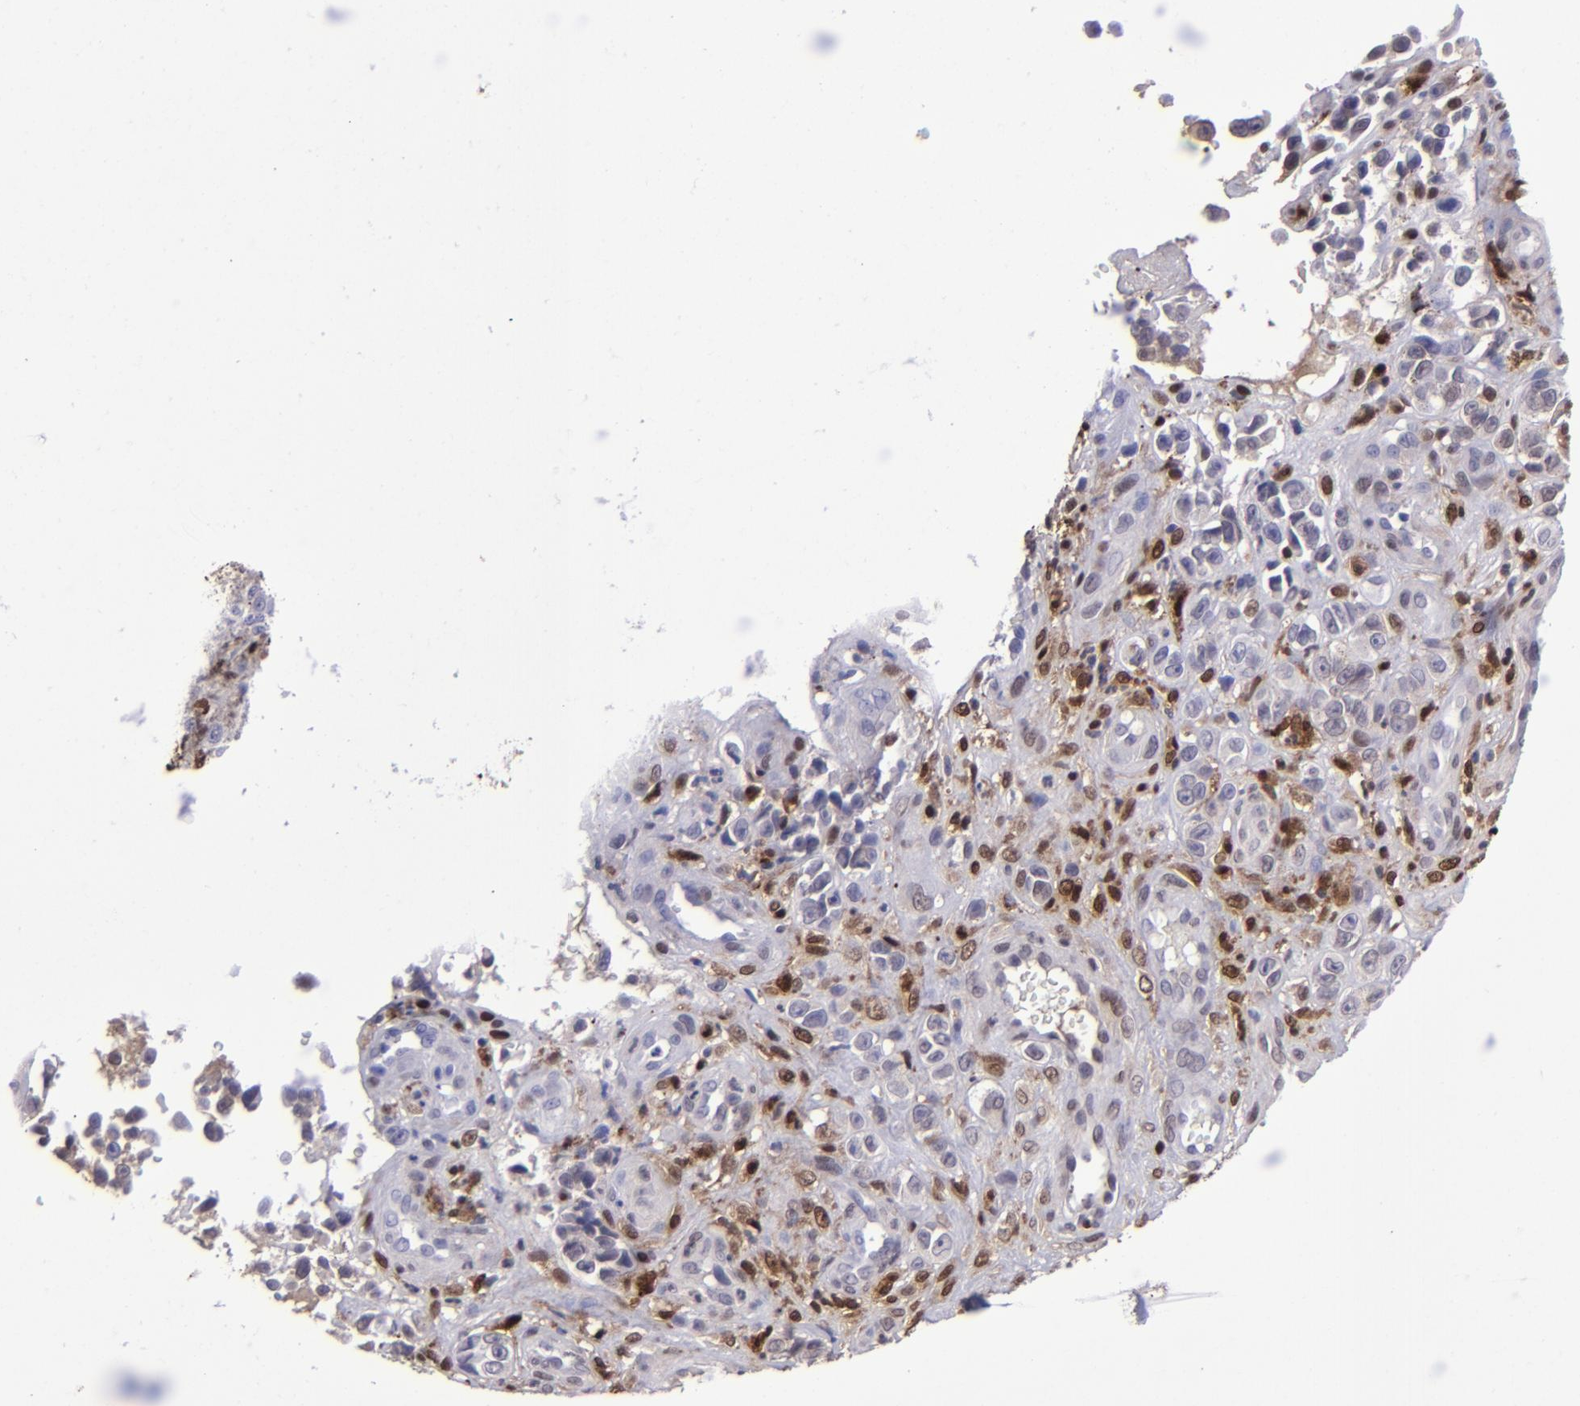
{"staining": {"intensity": "negative", "quantity": "none", "location": "none"}, "tissue": "melanoma", "cell_type": "Tumor cells", "image_type": "cancer", "snomed": [{"axis": "morphology", "description": "Malignant melanoma, NOS"}, {"axis": "topography", "description": "Skin"}], "caption": "An immunohistochemistry micrograph of malignant melanoma is shown. There is no staining in tumor cells of malignant melanoma. The staining is performed using DAB (3,3'-diaminobenzidine) brown chromogen with nuclei counter-stained in using hematoxylin.", "gene": "TYMP", "patient": {"sex": "female", "age": 82}}